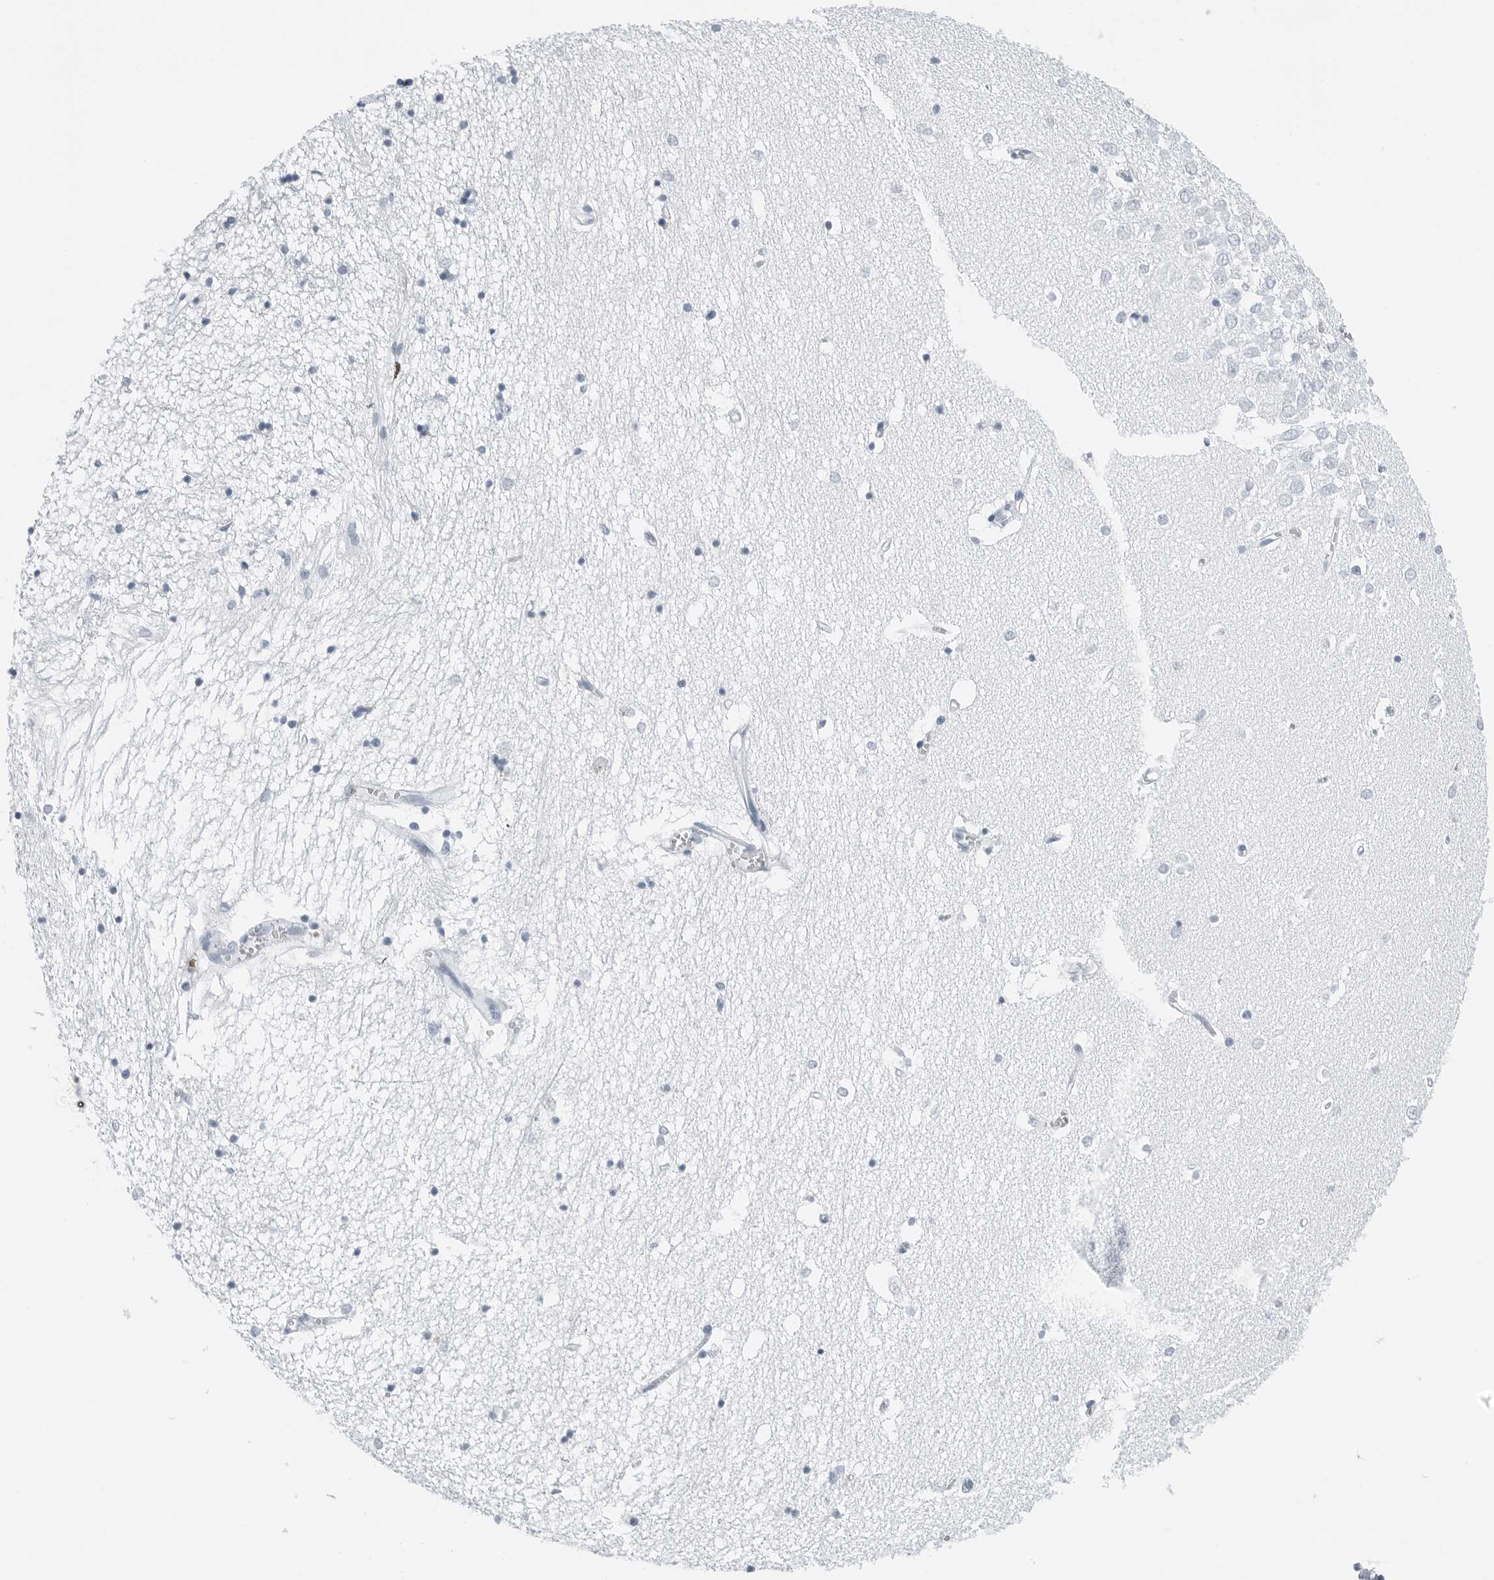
{"staining": {"intensity": "negative", "quantity": "none", "location": "none"}, "tissue": "hippocampus", "cell_type": "Glial cells", "image_type": "normal", "snomed": [{"axis": "morphology", "description": "Normal tissue, NOS"}, {"axis": "topography", "description": "Hippocampus"}], "caption": "Human hippocampus stained for a protein using IHC exhibits no expression in glial cells.", "gene": "SLPI", "patient": {"sex": "male", "age": 70}}